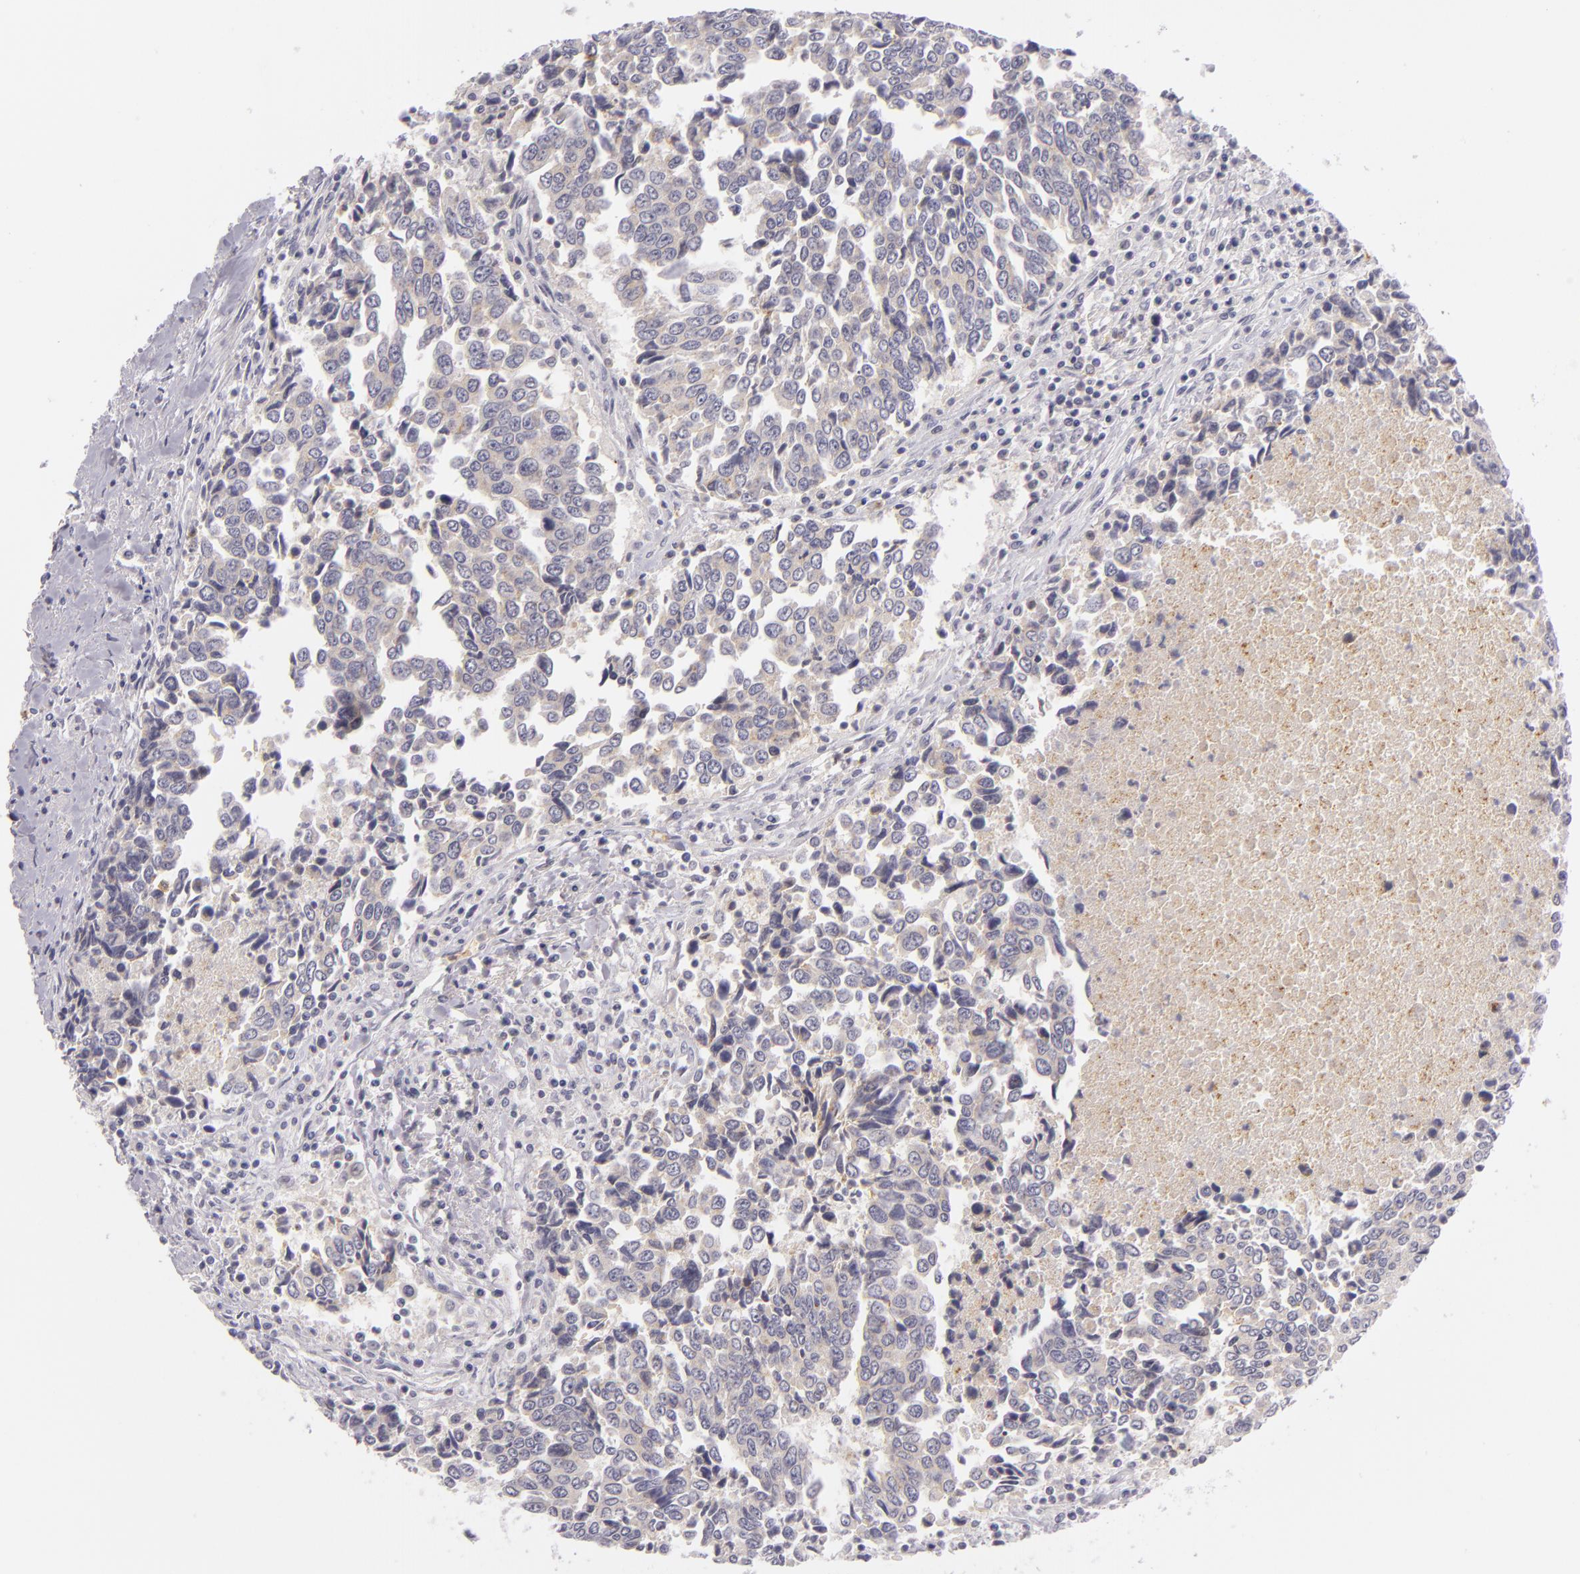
{"staining": {"intensity": "negative", "quantity": "none", "location": "none"}, "tissue": "urothelial cancer", "cell_type": "Tumor cells", "image_type": "cancer", "snomed": [{"axis": "morphology", "description": "Urothelial carcinoma, High grade"}, {"axis": "topography", "description": "Urinary bladder"}], "caption": "Tumor cells are negative for protein expression in human high-grade urothelial carcinoma.", "gene": "FAM181A", "patient": {"sex": "male", "age": 86}}